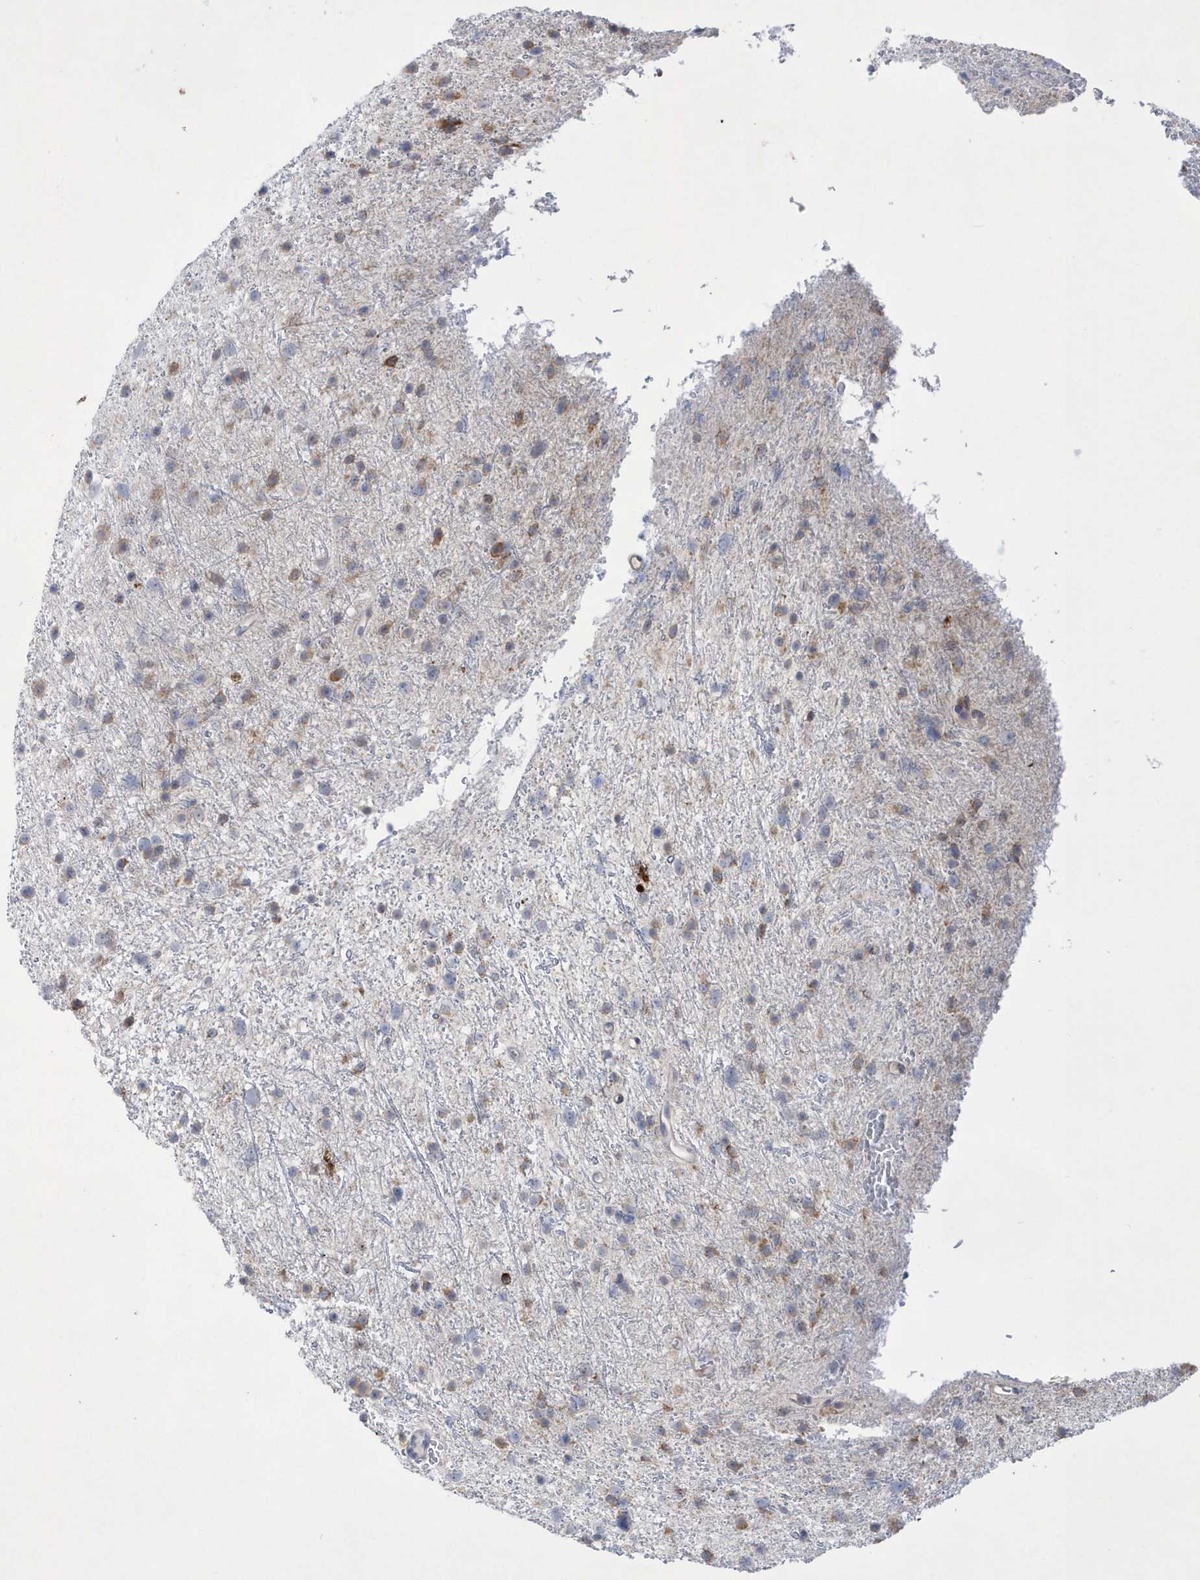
{"staining": {"intensity": "moderate", "quantity": "<25%", "location": "cytoplasmic/membranous"}, "tissue": "glioma", "cell_type": "Tumor cells", "image_type": "cancer", "snomed": [{"axis": "morphology", "description": "Glioma, malignant, Low grade"}, {"axis": "topography", "description": "Cerebral cortex"}], "caption": "Protein expression by IHC exhibits moderate cytoplasmic/membranous expression in approximately <25% of tumor cells in low-grade glioma (malignant).", "gene": "MED31", "patient": {"sex": "female", "age": 39}}